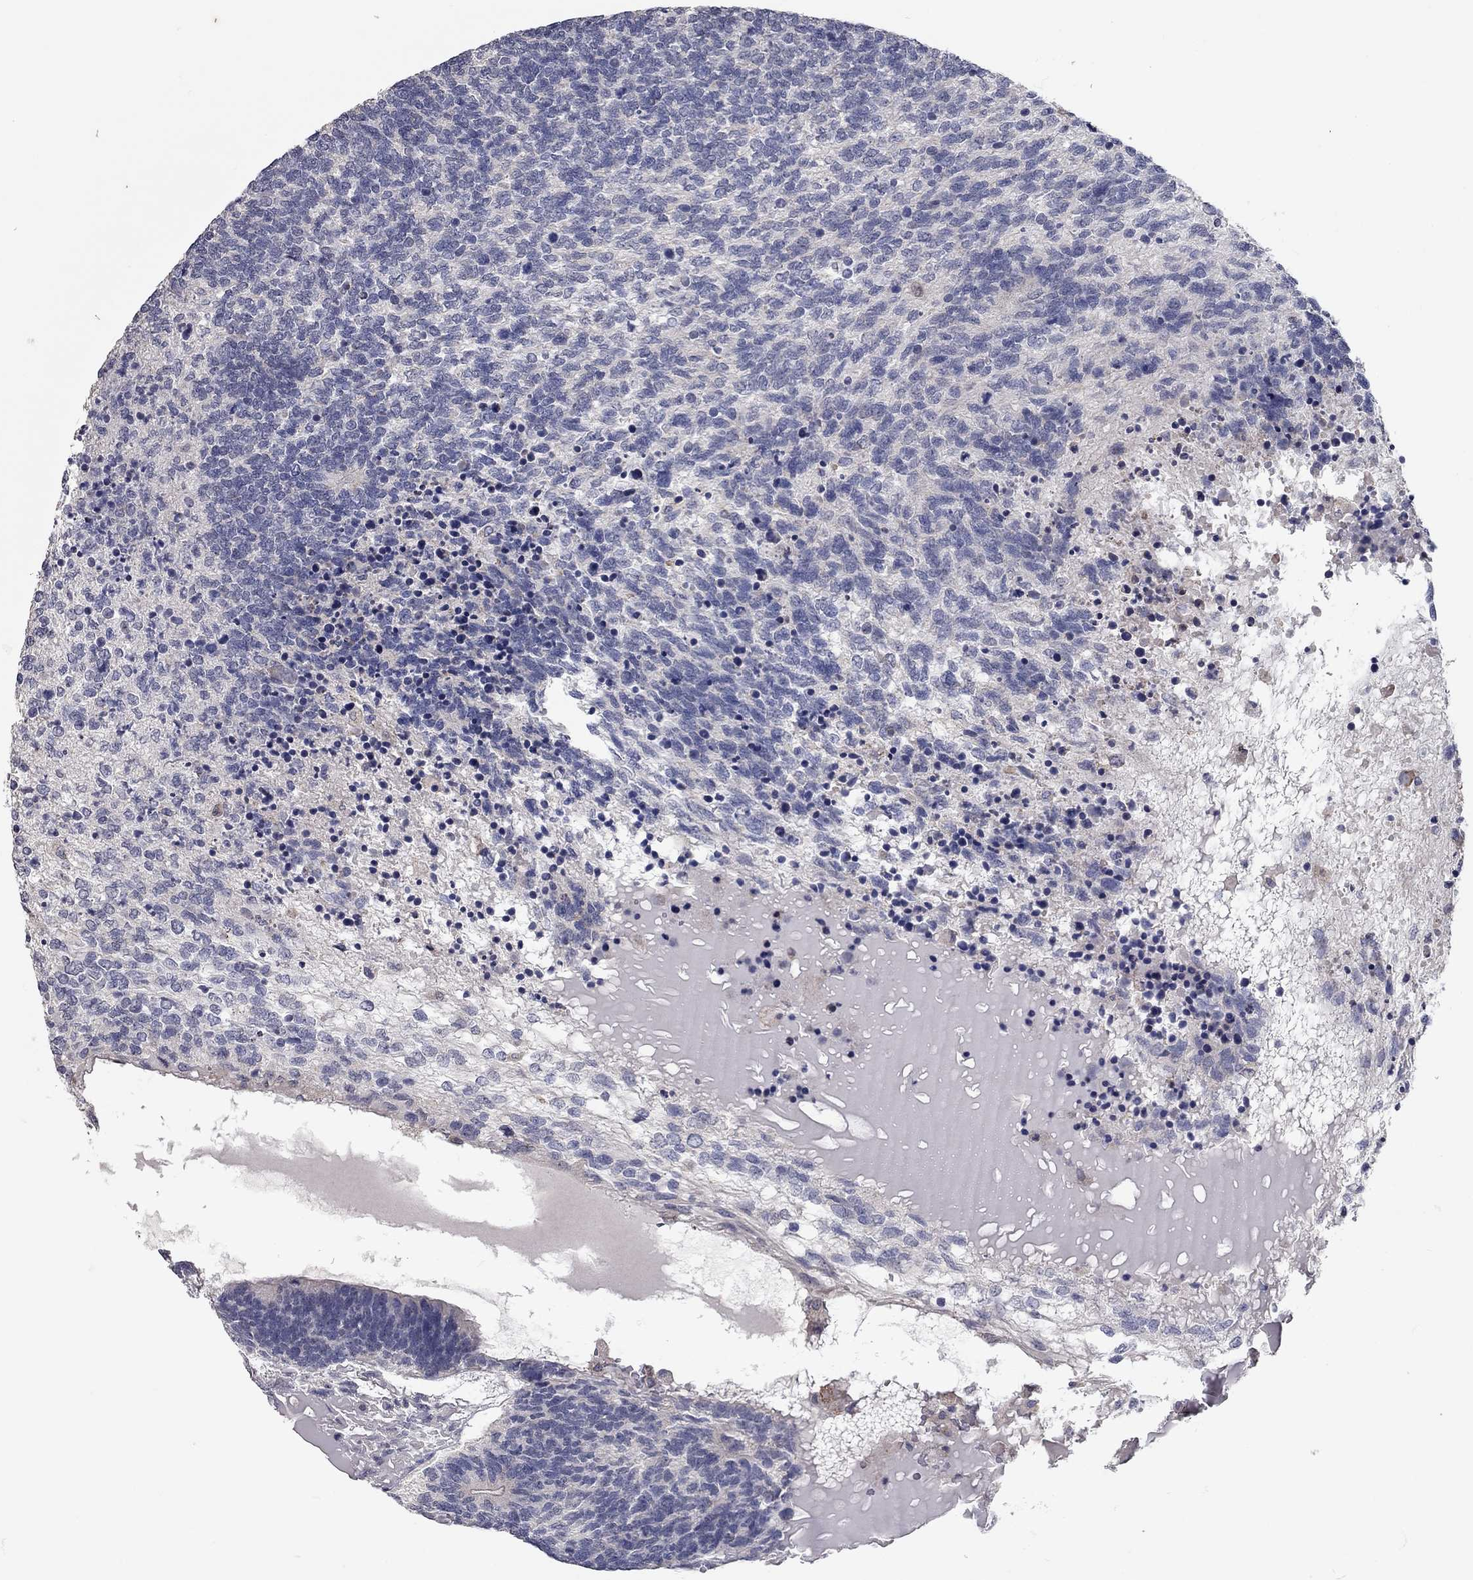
{"staining": {"intensity": "negative", "quantity": "none", "location": "none"}, "tissue": "testis cancer", "cell_type": "Tumor cells", "image_type": "cancer", "snomed": [{"axis": "morphology", "description": "Seminoma, NOS"}, {"axis": "morphology", "description": "Carcinoma, Embryonal, NOS"}, {"axis": "topography", "description": "Testis"}], "caption": "Tumor cells show no significant staining in testis embryonal carcinoma.", "gene": "XAGE2", "patient": {"sex": "male", "age": 41}}